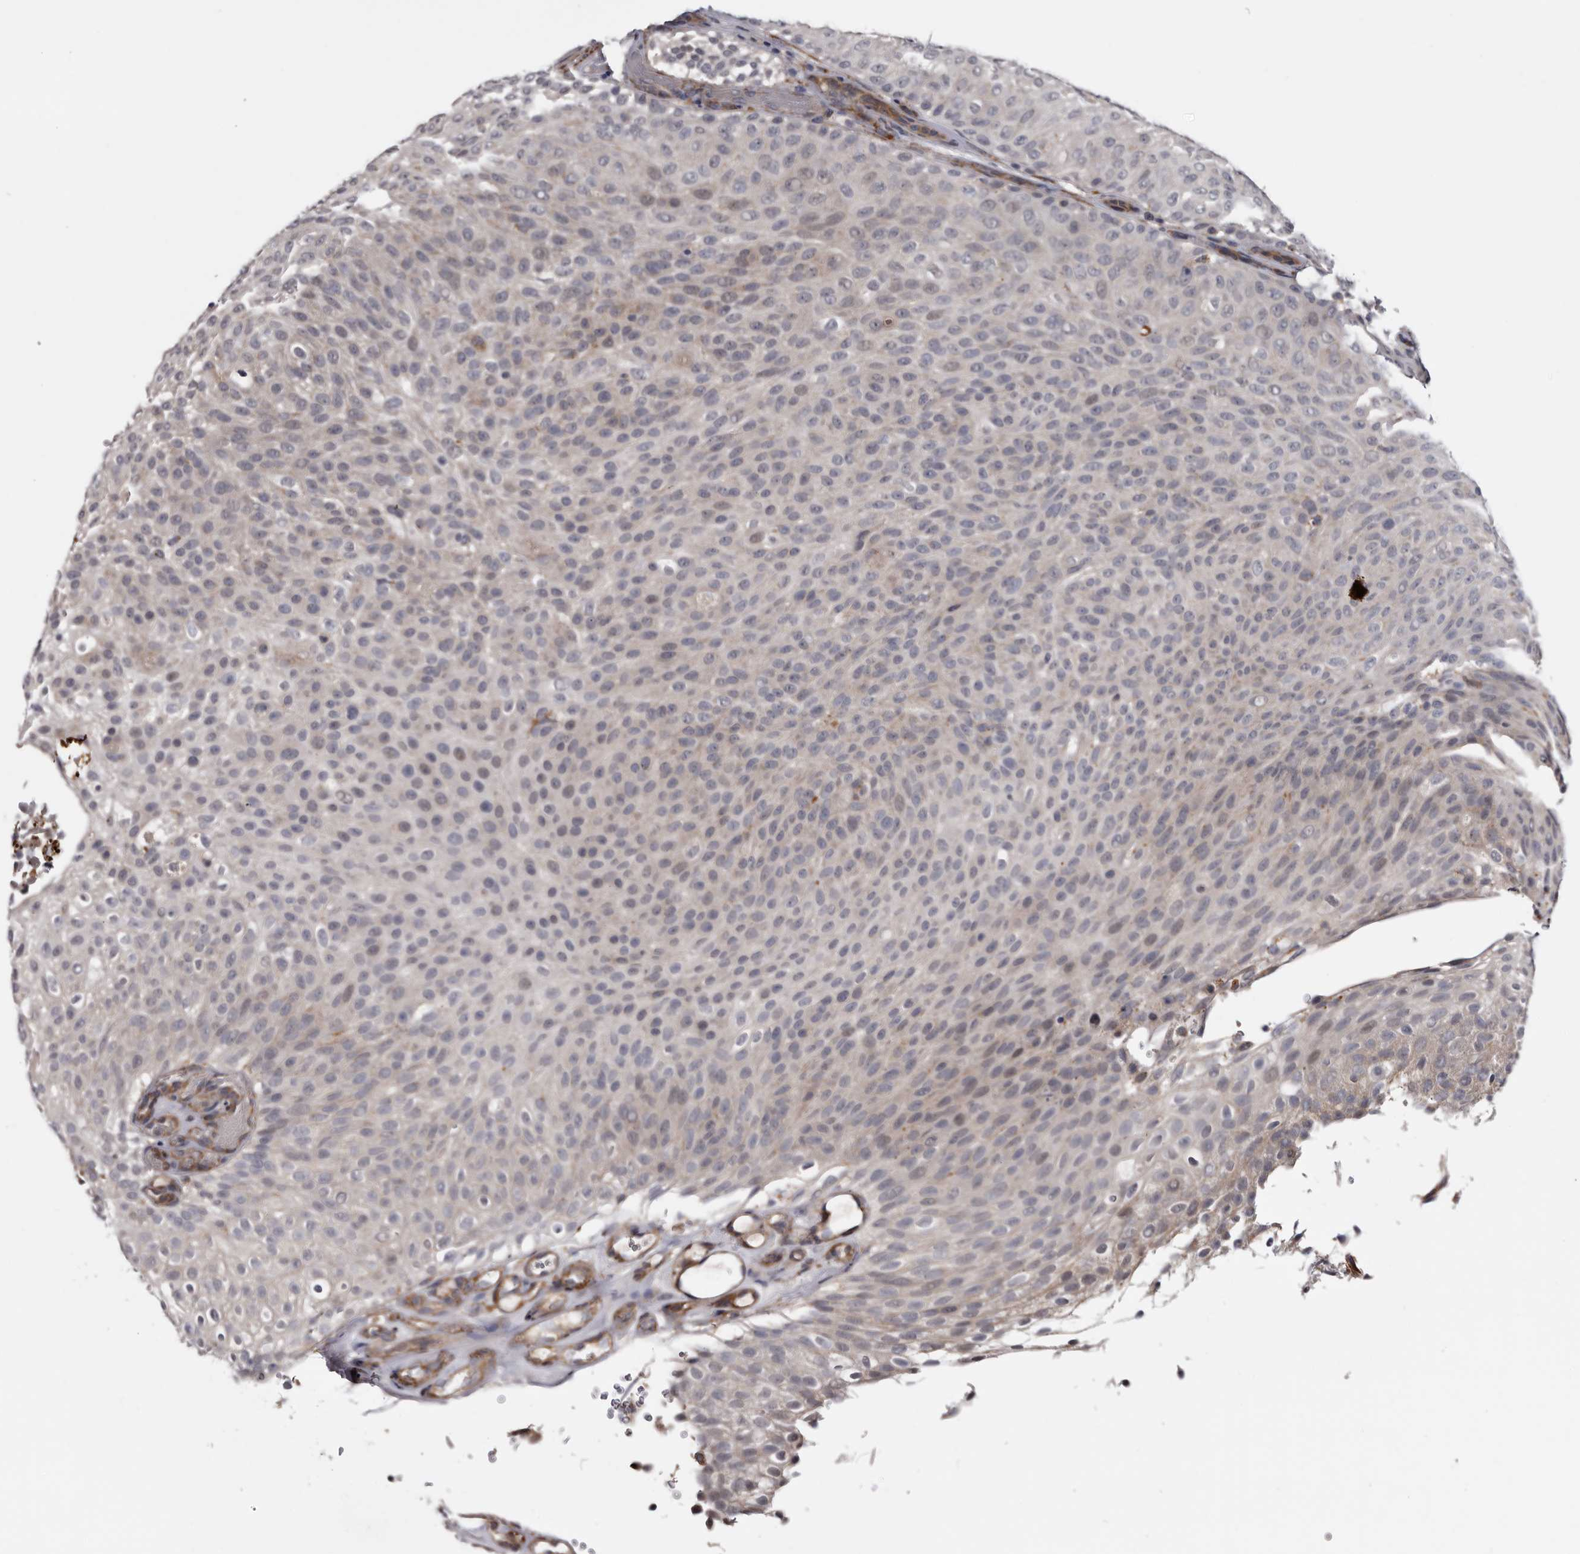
{"staining": {"intensity": "moderate", "quantity": "25%-75%", "location": "cytoplasmic/membranous"}, "tissue": "urothelial cancer", "cell_type": "Tumor cells", "image_type": "cancer", "snomed": [{"axis": "morphology", "description": "Urothelial carcinoma, Low grade"}, {"axis": "topography", "description": "Urinary bladder"}], "caption": "Brown immunohistochemical staining in urothelial carcinoma (low-grade) exhibits moderate cytoplasmic/membranous staining in approximately 25%-75% of tumor cells.", "gene": "ARMCX2", "patient": {"sex": "male", "age": 78}}